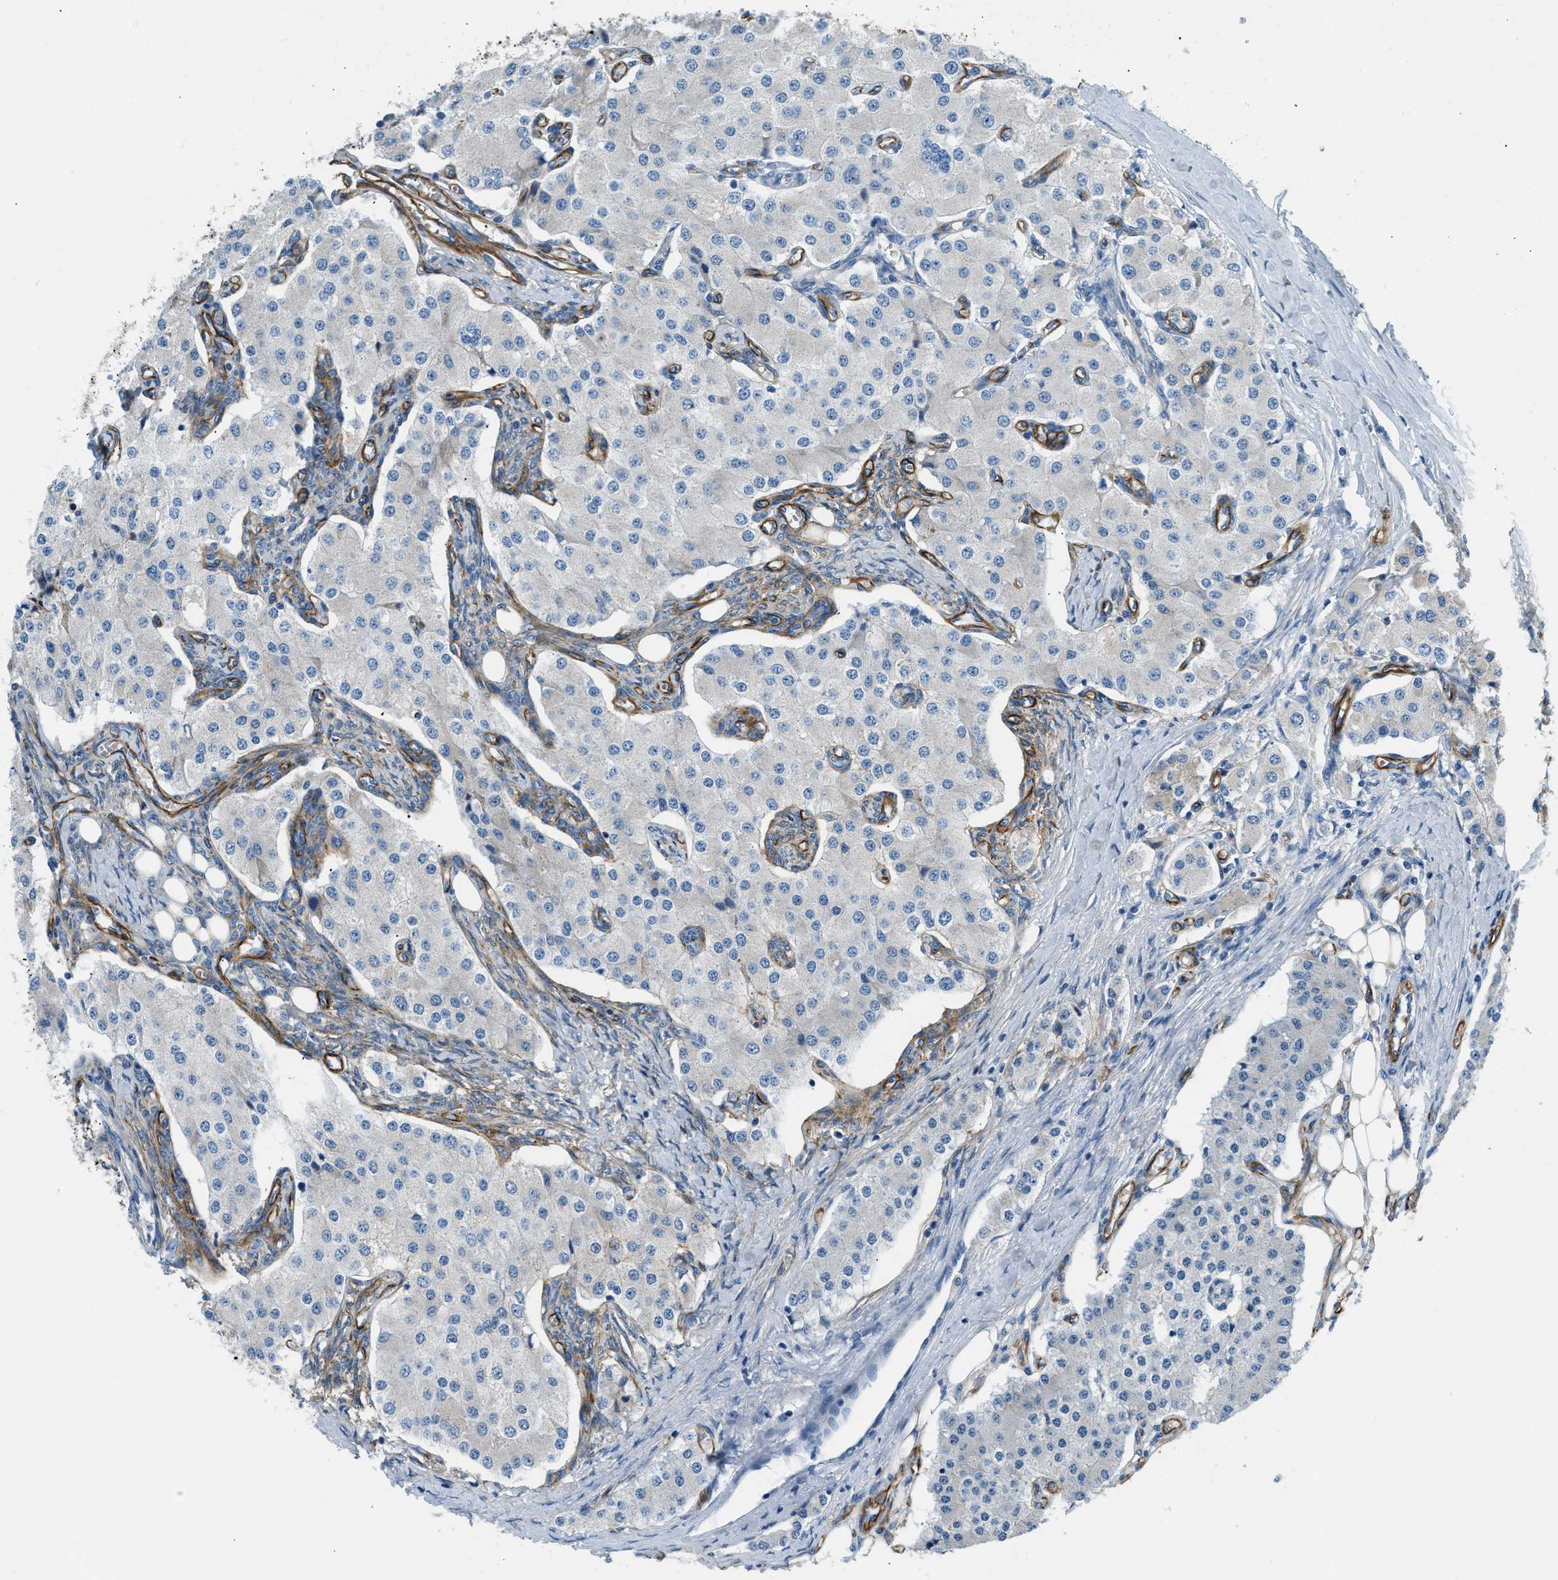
{"staining": {"intensity": "negative", "quantity": "none", "location": "none"}, "tissue": "carcinoid", "cell_type": "Tumor cells", "image_type": "cancer", "snomed": [{"axis": "morphology", "description": "Carcinoid, malignant, NOS"}, {"axis": "topography", "description": "Colon"}], "caption": "High power microscopy photomicrograph of an IHC micrograph of carcinoid, revealing no significant staining in tumor cells. (DAB immunohistochemistry with hematoxylin counter stain).", "gene": "COL15A1", "patient": {"sex": "female", "age": 52}}